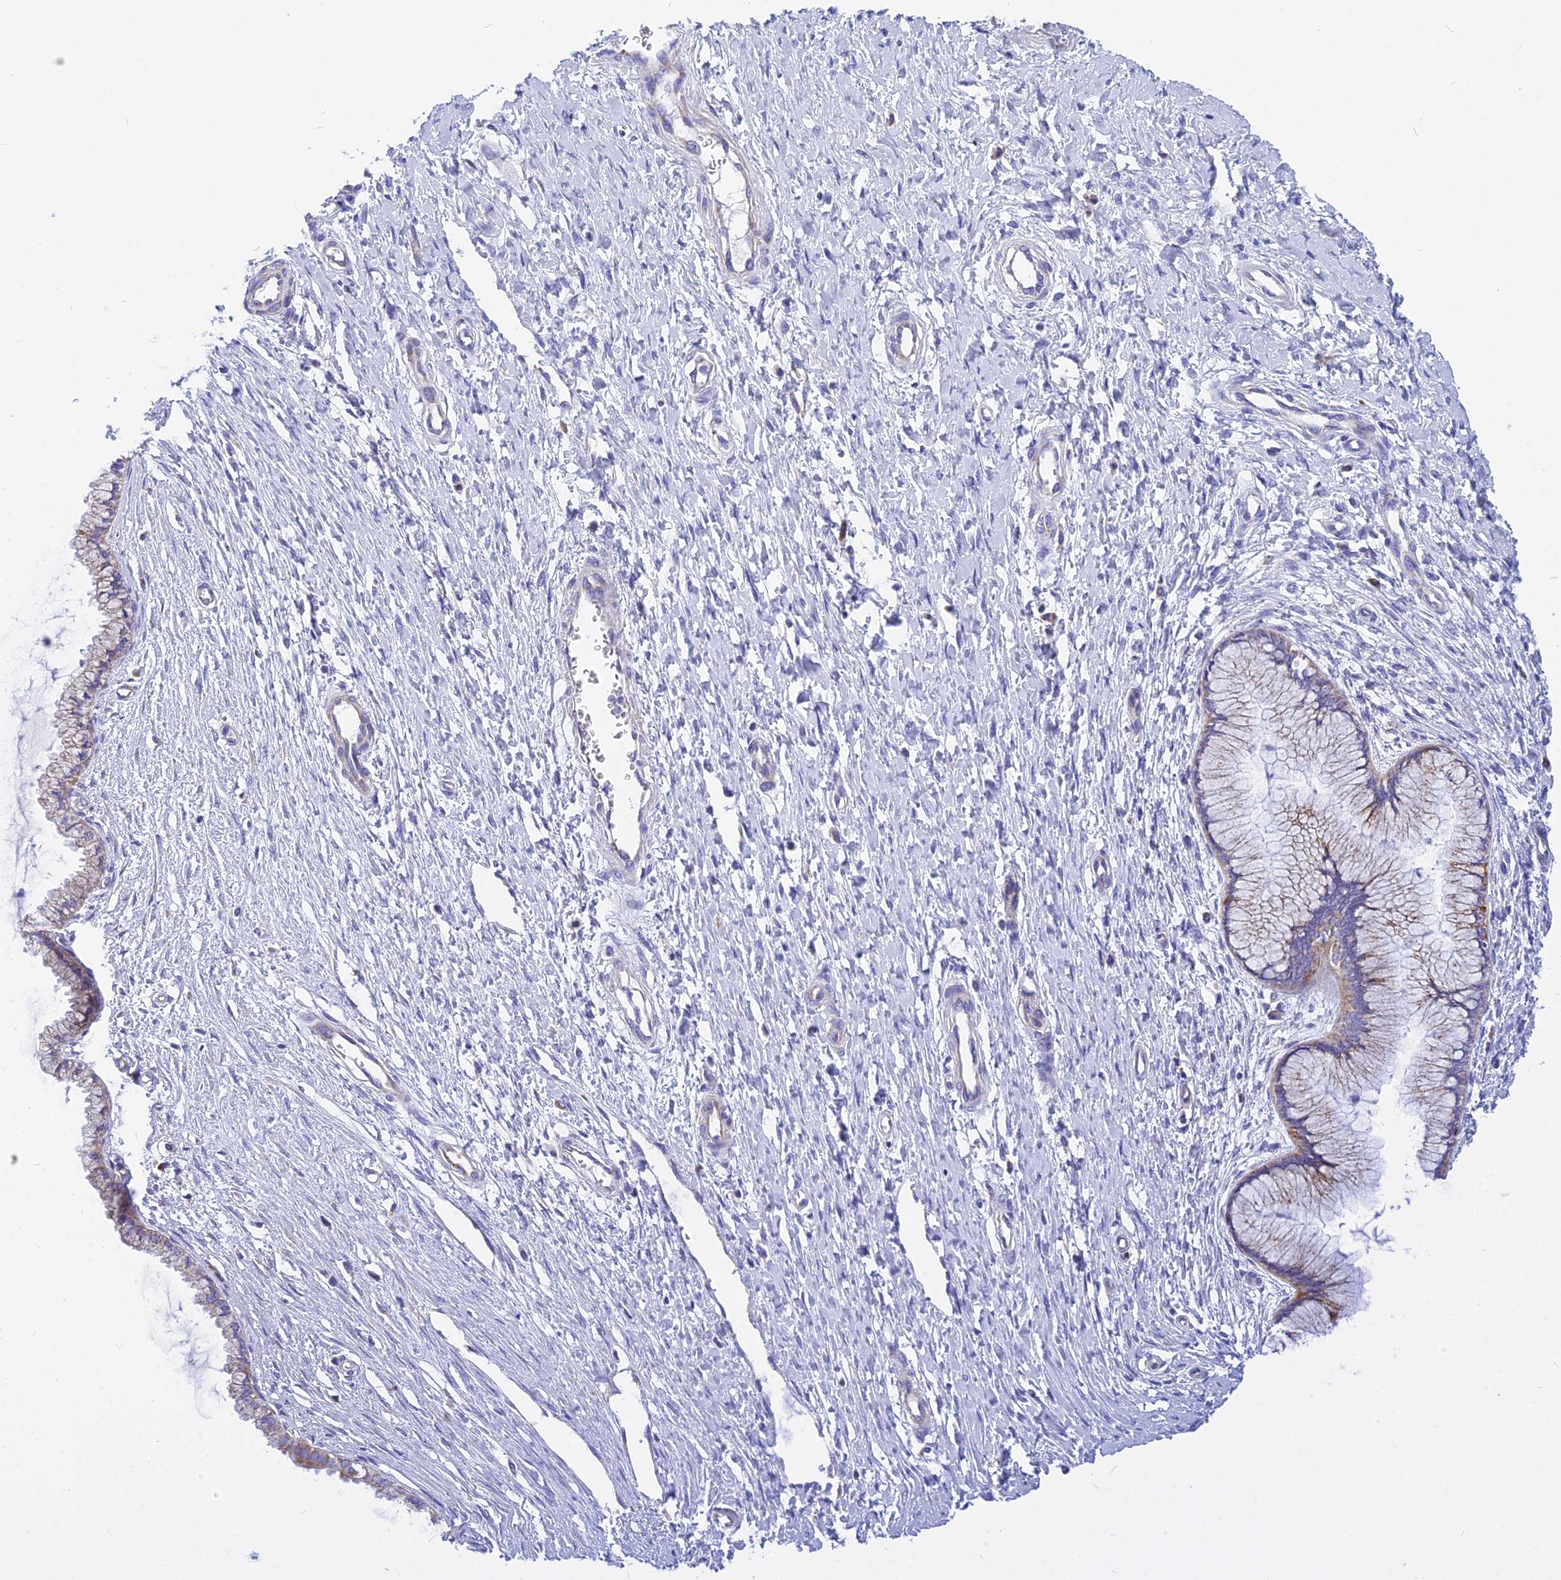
{"staining": {"intensity": "moderate", "quantity": "25%-75%", "location": "cytoplasmic/membranous"}, "tissue": "cervix", "cell_type": "Glandular cells", "image_type": "normal", "snomed": [{"axis": "morphology", "description": "Normal tissue, NOS"}, {"axis": "topography", "description": "Cervix"}], "caption": "Benign cervix exhibits moderate cytoplasmic/membranous staining in about 25%-75% of glandular cells.", "gene": "VDAC2", "patient": {"sex": "female", "age": 55}}